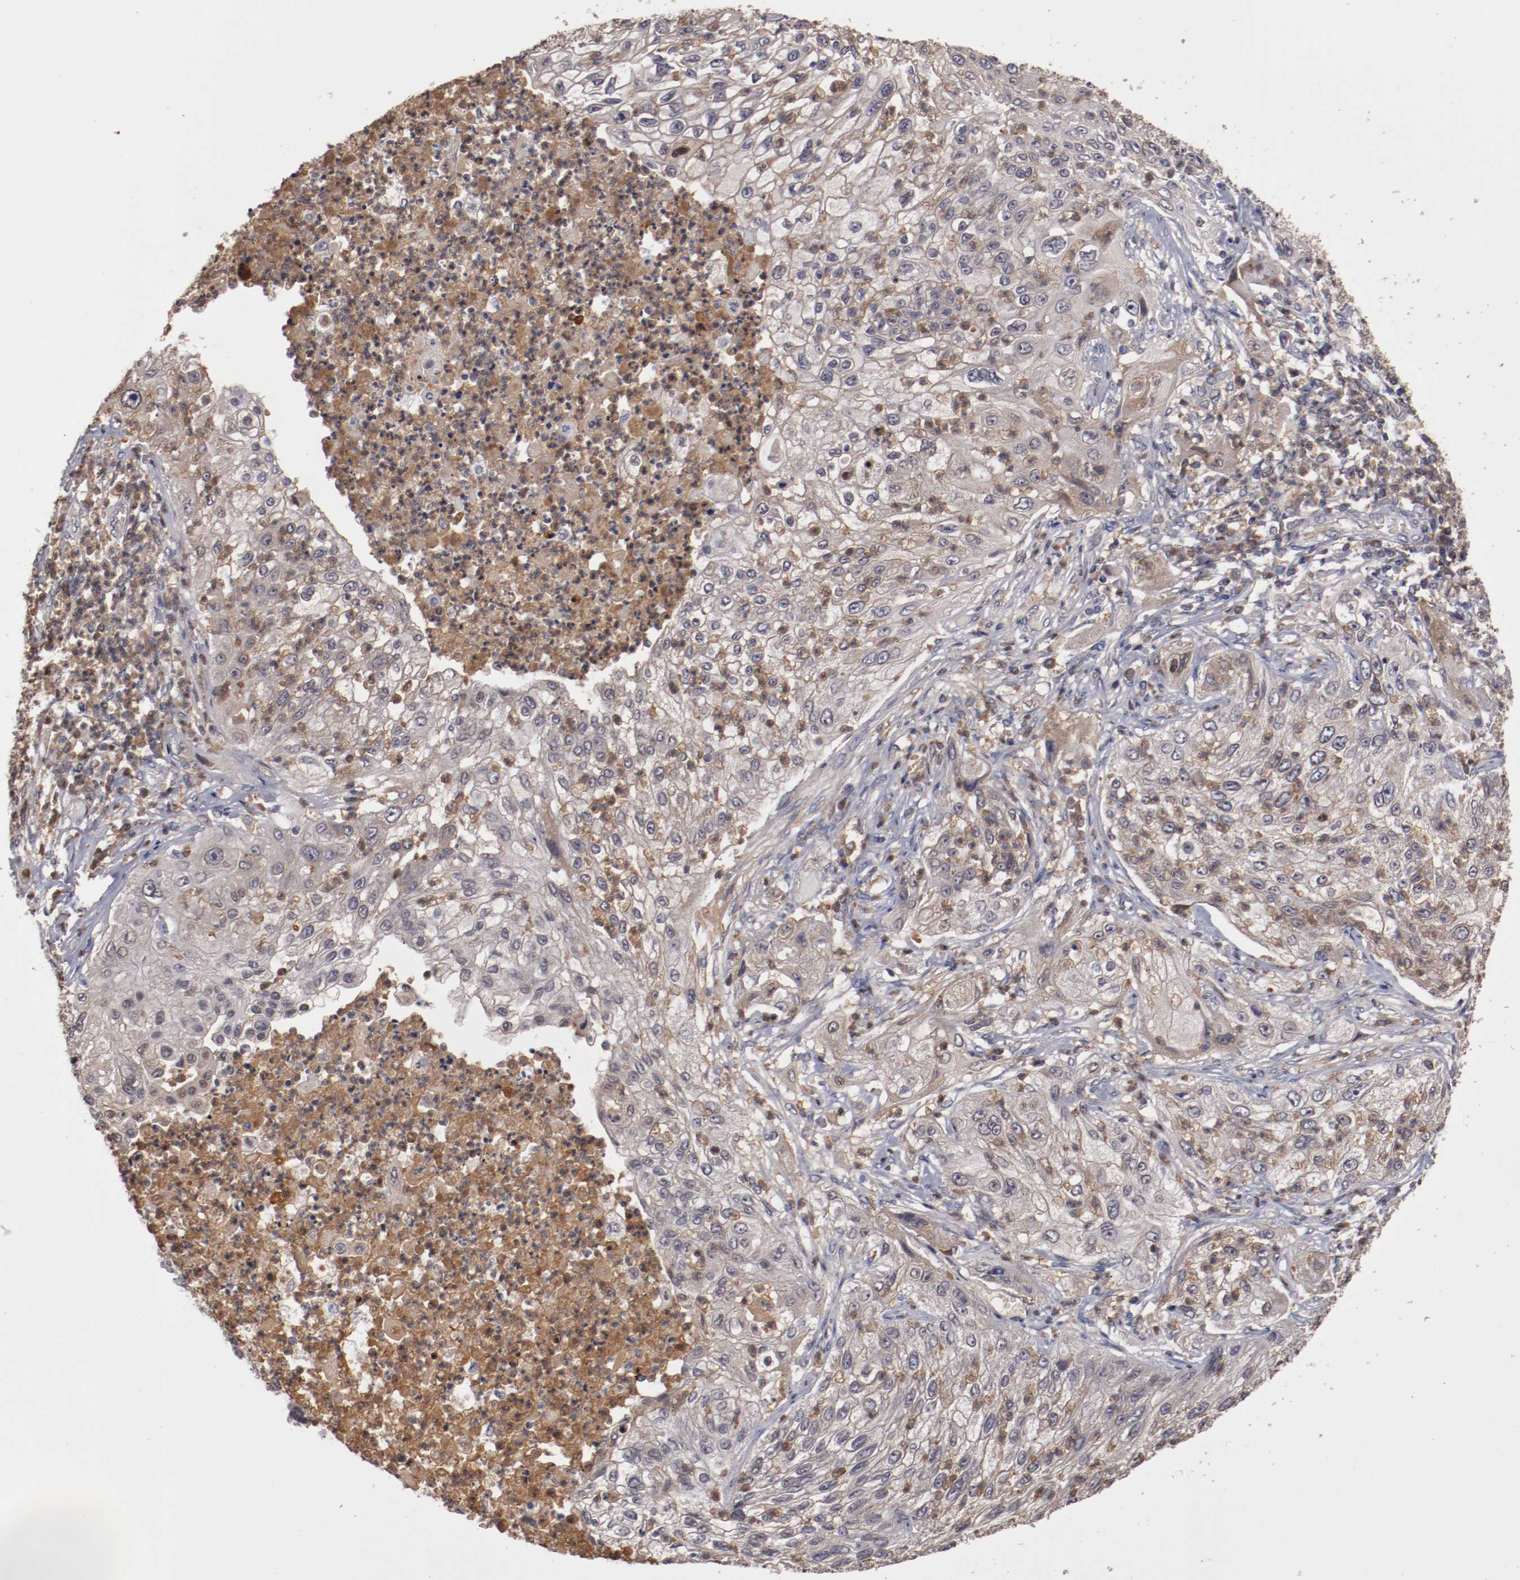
{"staining": {"intensity": "weak", "quantity": "25%-75%", "location": "cytoplasmic/membranous"}, "tissue": "lung cancer", "cell_type": "Tumor cells", "image_type": "cancer", "snomed": [{"axis": "morphology", "description": "Inflammation, NOS"}, {"axis": "morphology", "description": "Squamous cell carcinoma, NOS"}, {"axis": "topography", "description": "Lymph node"}, {"axis": "topography", "description": "Soft tissue"}, {"axis": "topography", "description": "Lung"}], "caption": "High-power microscopy captured an immunohistochemistry image of lung cancer (squamous cell carcinoma), revealing weak cytoplasmic/membranous staining in about 25%-75% of tumor cells. (brown staining indicates protein expression, while blue staining denotes nuclei).", "gene": "SERPINA7", "patient": {"sex": "male", "age": 66}}